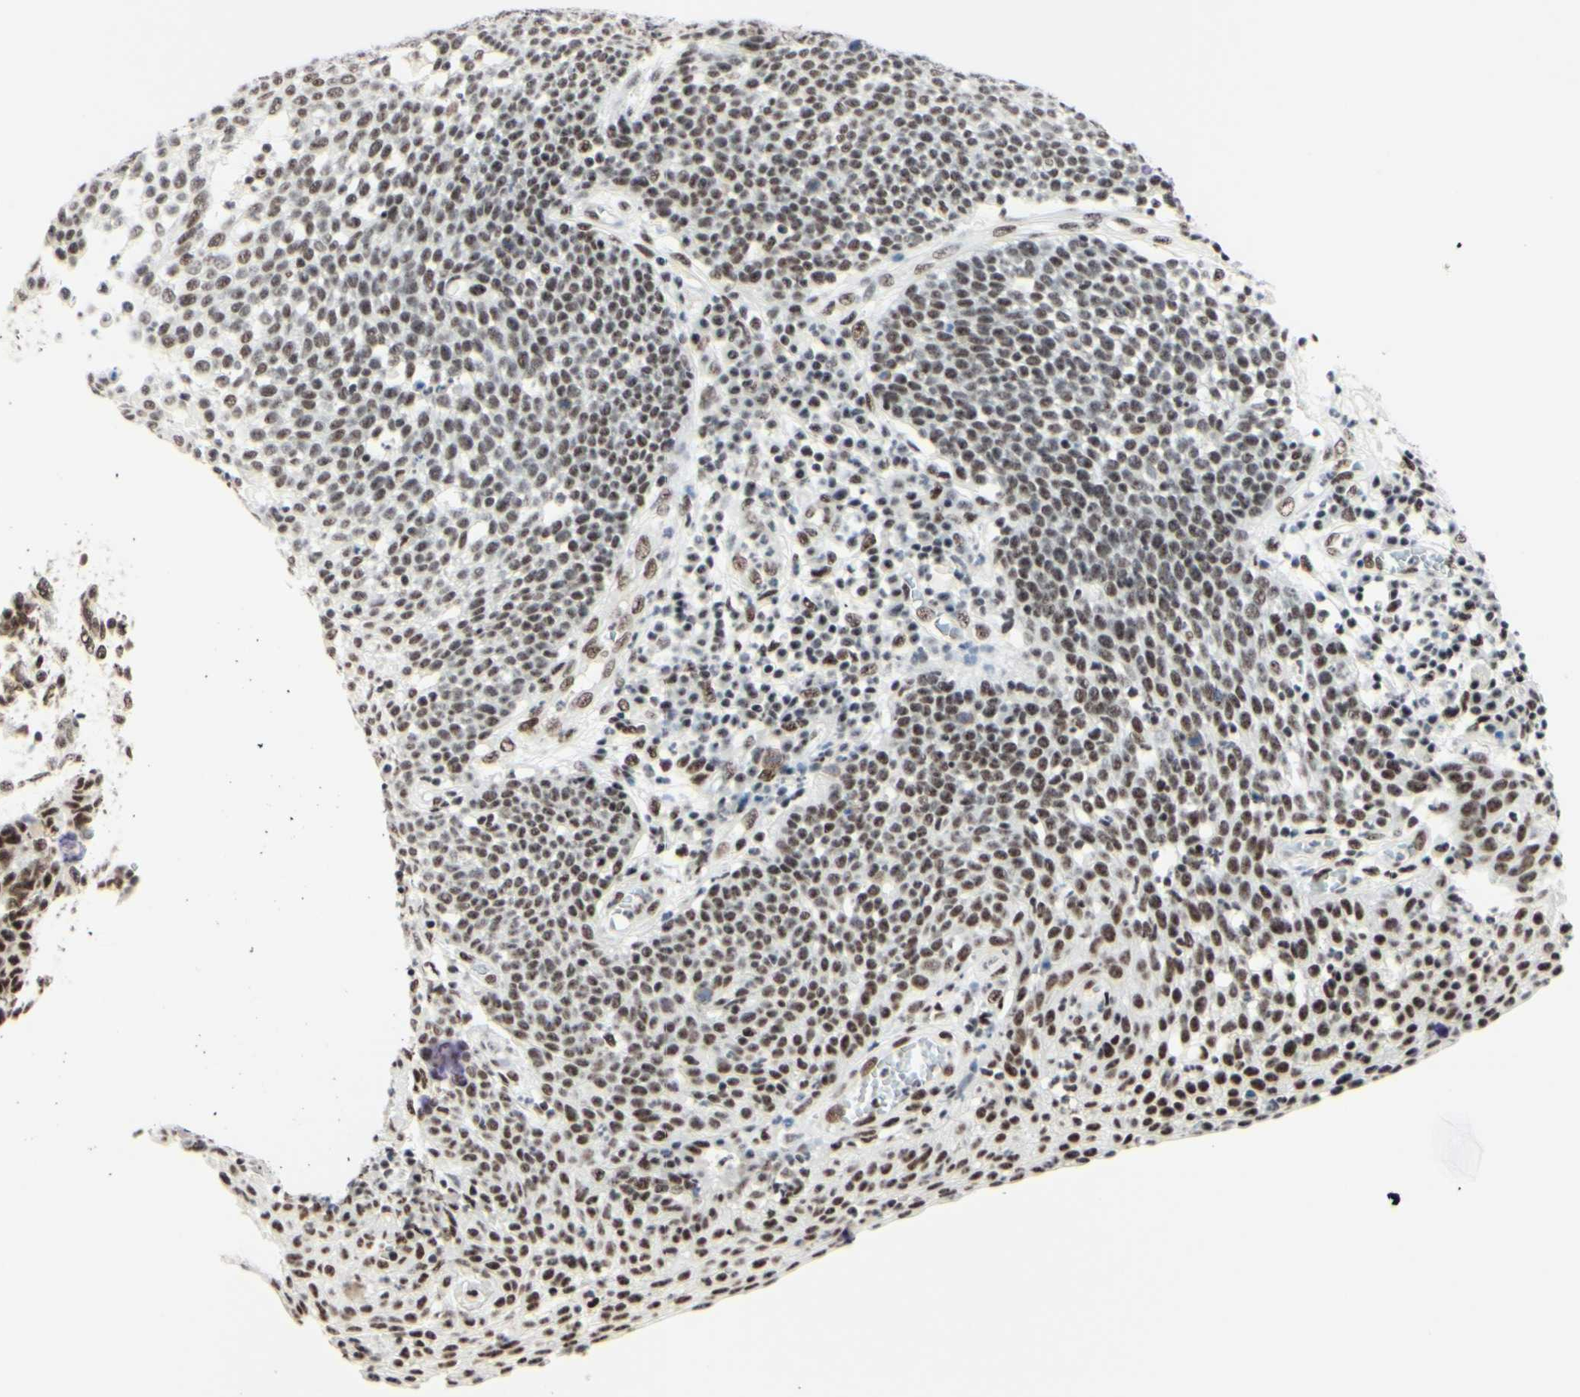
{"staining": {"intensity": "moderate", "quantity": "<25%", "location": "nuclear"}, "tissue": "cervical cancer", "cell_type": "Tumor cells", "image_type": "cancer", "snomed": [{"axis": "morphology", "description": "Squamous cell carcinoma, NOS"}, {"axis": "topography", "description": "Cervix"}], "caption": "Tumor cells show low levels of moderate nuclear expression in about <25% of cells in human cervical cancer (squamous cell carcinoma).", "gene": "WTAP", "patient": {"sex": "female", "age": 34}}